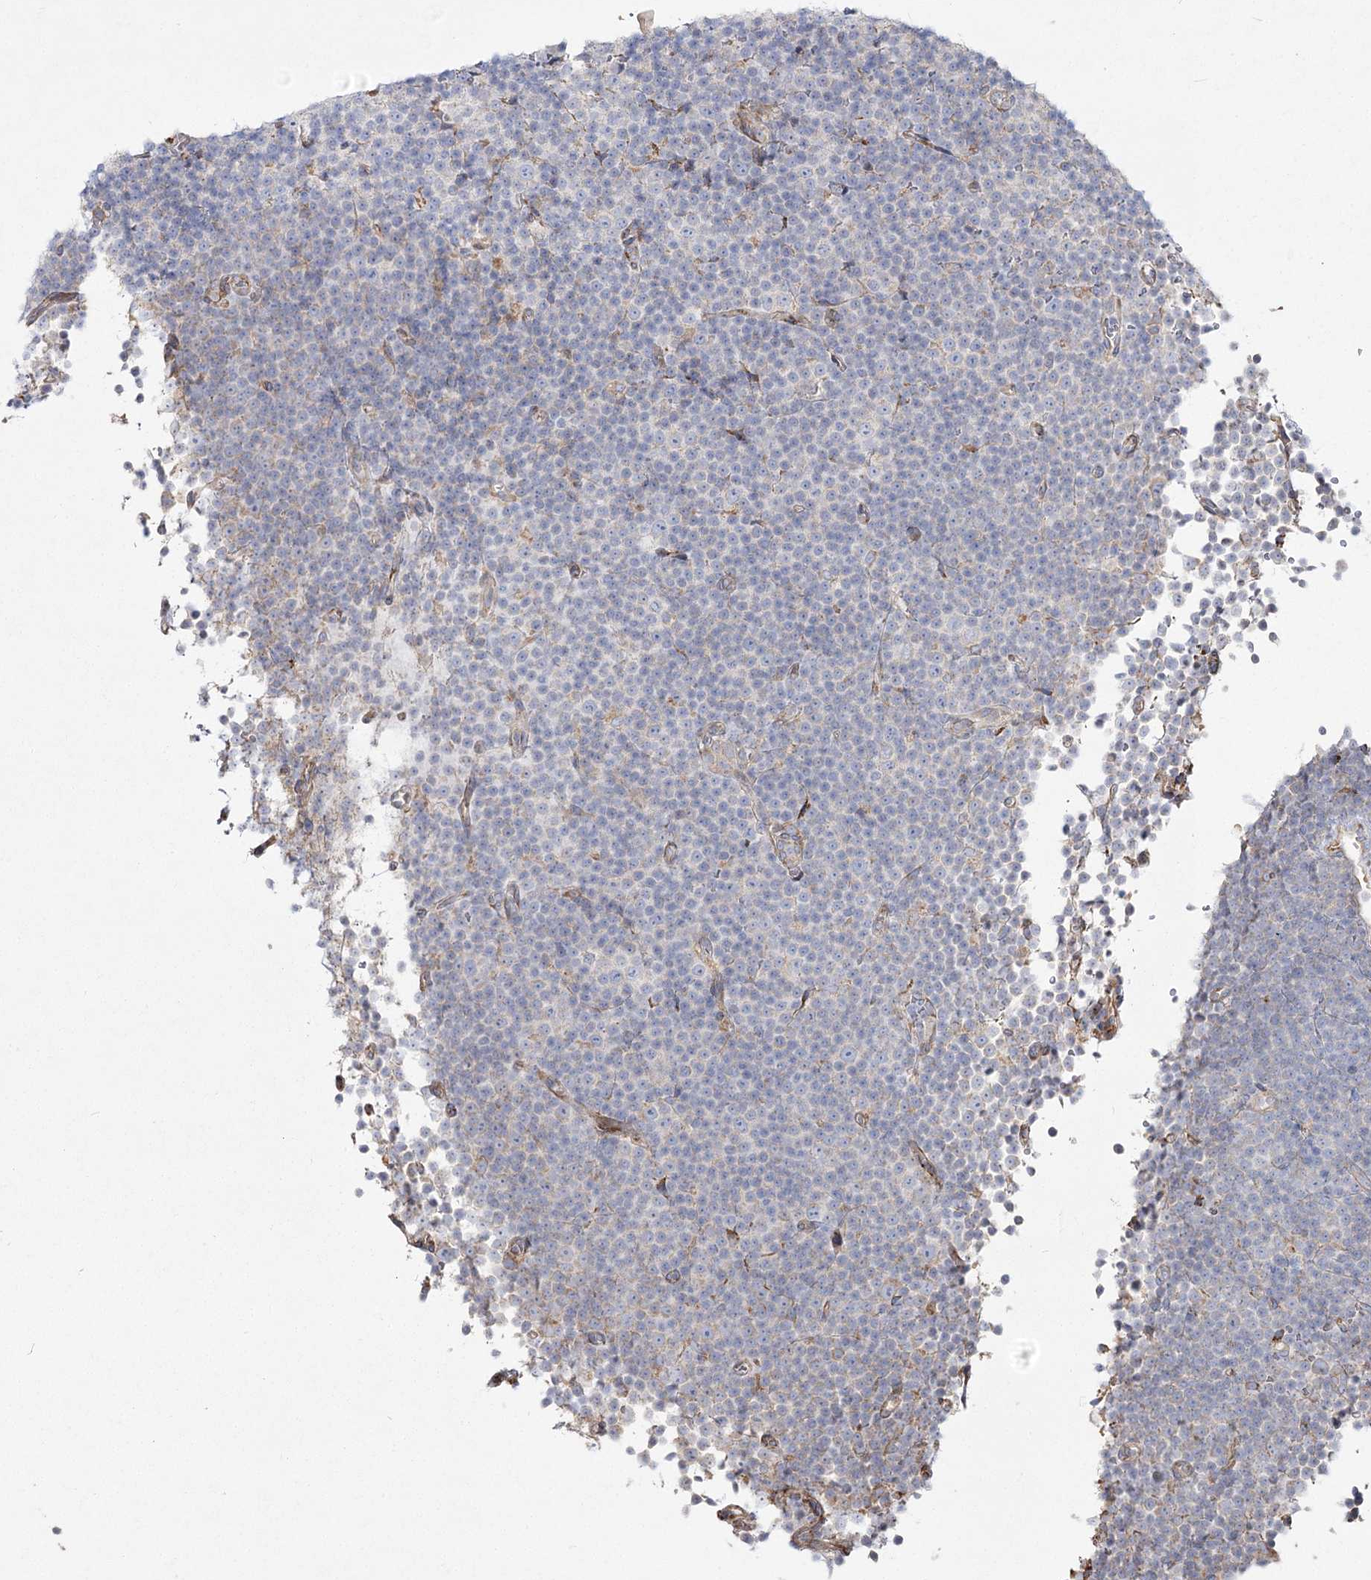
{"staining": {"intensity": "negative", "quantity": "none", "location": "none"}, "tissue": "lymphoma", "cell_type": "Tumor cells", "image_type": "cancer", "snomed": [{"axis": "morphology", "description": "Malignant lymphoma, non-Hodgkin's type, Low grade"}, {"axis": "topography", "description": "Lymph node"}], "caption": "Immunohistochemistry image of neoplastic tissue: human lymphoma stained with DAB (3,3'-diaminobenzidine) shows no significant protein expression in tumor cells. (DAB (3,3'-diaminobenzidine) immunohistochemistry visualized using brightfield microscopy, high magnification).", "gene": "NHLRC2", "patient": {"sex": "female", "age": 67}}